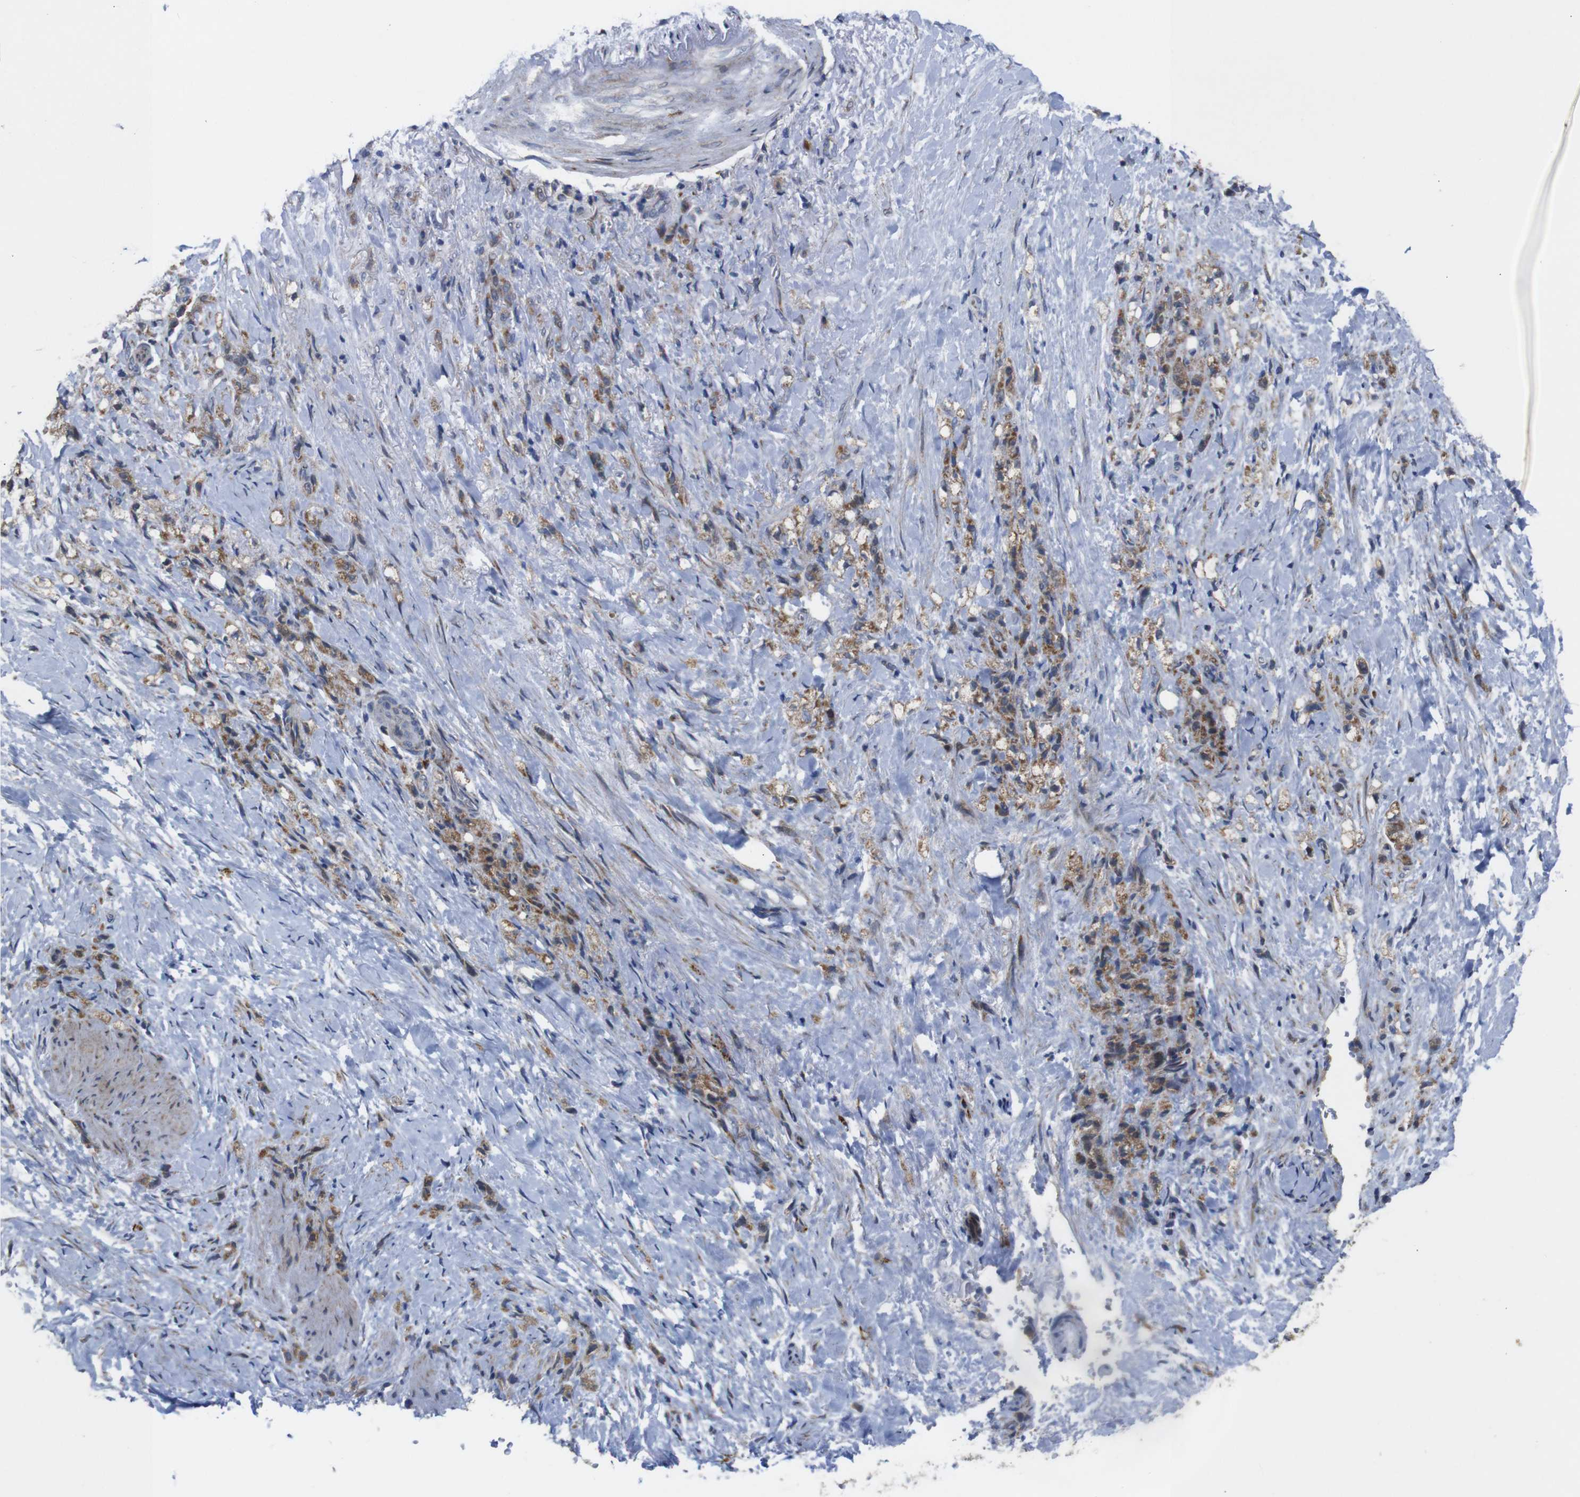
{"staining": {"intensity": "moderate", "quantity": ">75%", "location": "cytoplasmic/membranous"}, "tissue": "stomach cancer", "cell_type": "Tumor cells", "image_type": "cancer", "snomed": [{"axis": "morphology", "description": "Adenocarcinoma, NOS"}, {"axis": "topography", "description": "Stomach"}], "caption": "A brown stain labels moderate cytoplasmic/membranous expression of a protein in stomach cancer tumor cells.", "gene": "CHST10", "patient": {"sex": "male", "age": 82}}